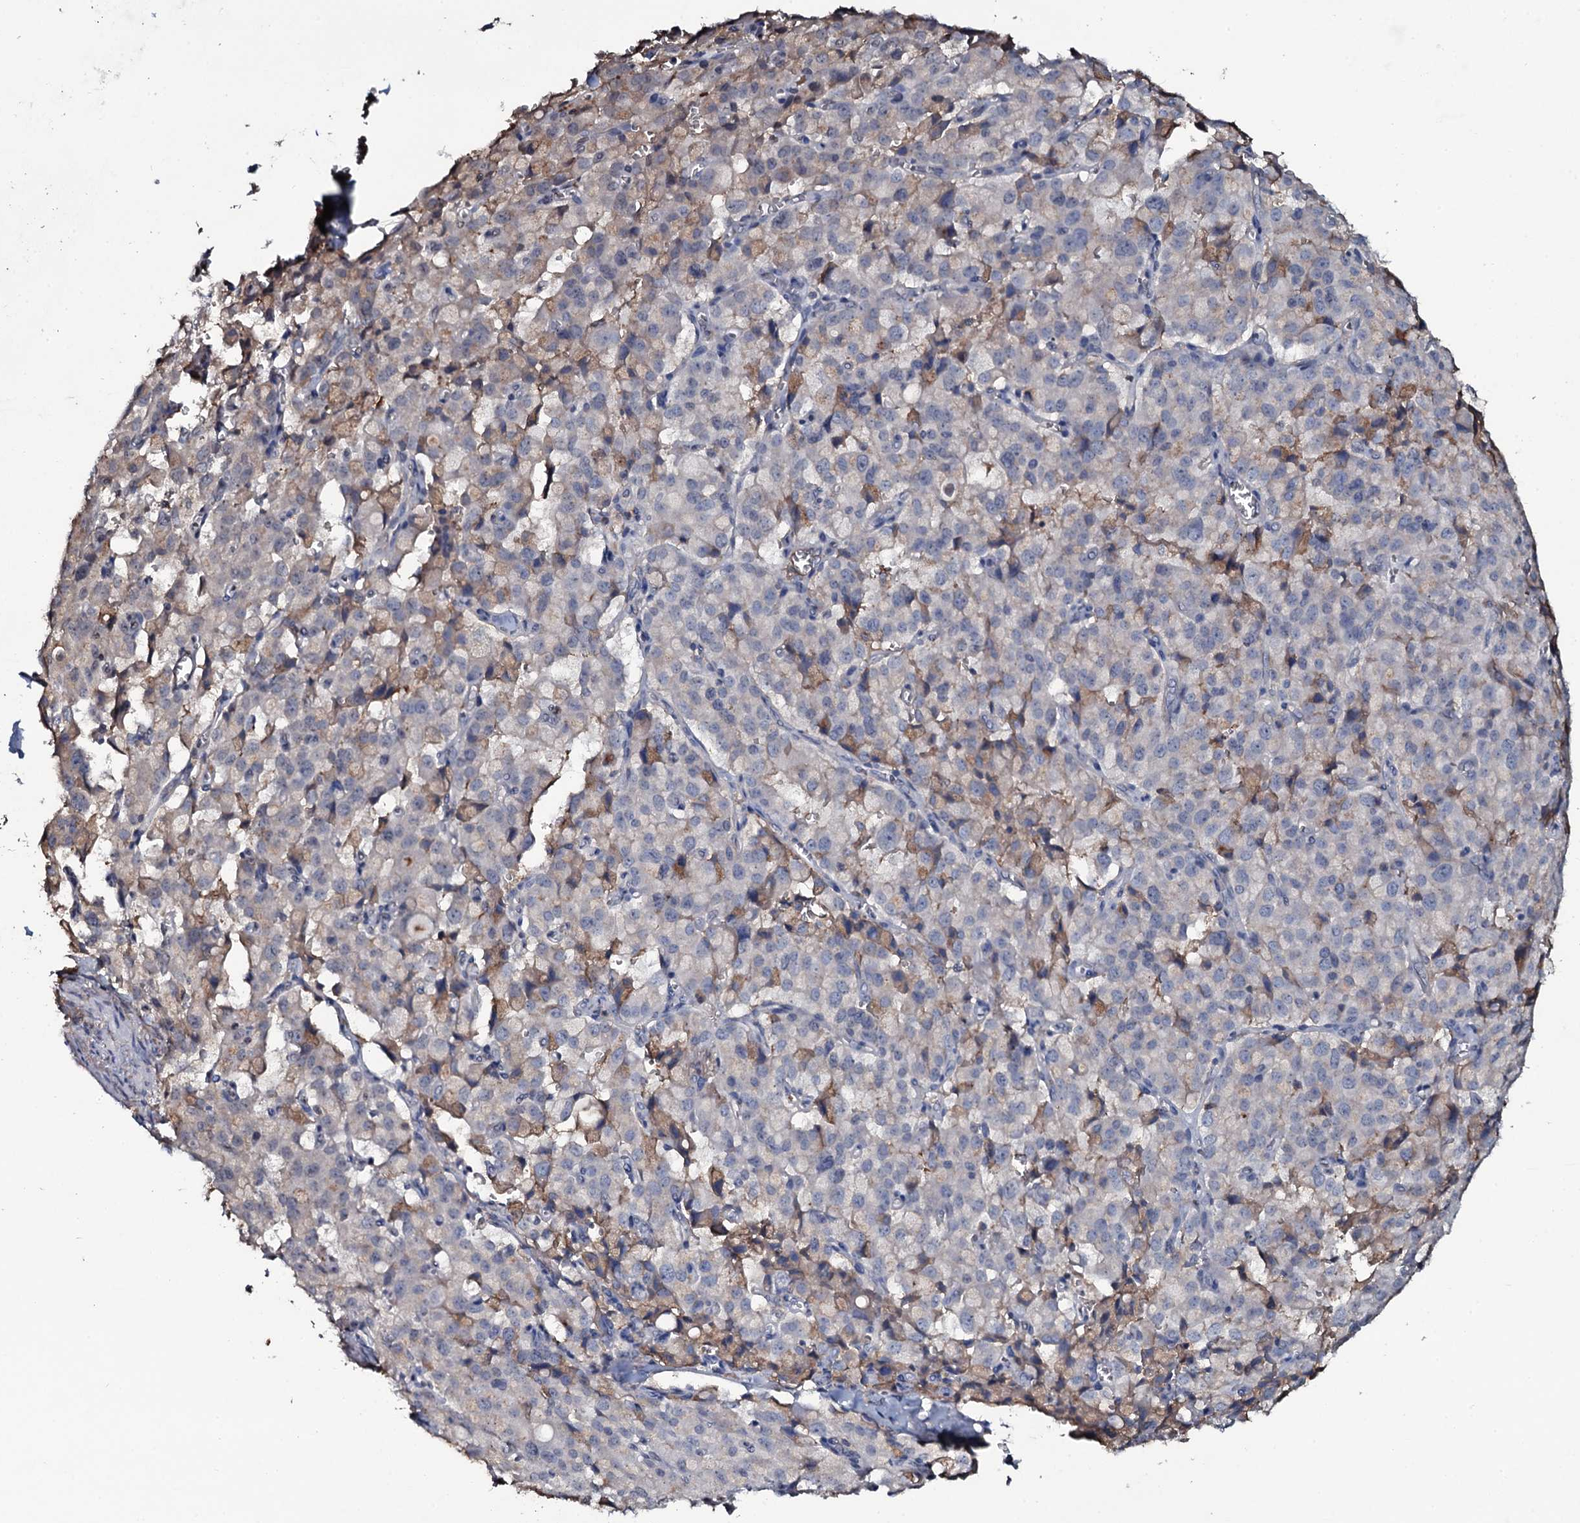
{"staining": {"intensity": "weak", "quantity": "<25%", "location": "nuclear"}, "tissue": "pancreatic cancer", "cell_type": "Tumor cells", "image_type": "cancer", "snomed": [{"axis": "morphology", "description": "Adenocarcinoma, NOS"}, {"axis": "topography", "description": "Pancreas"}], "caption": "This is an immunohistochemistry (IHC) micrograph of human pancreatic adenocarcinoma. There is no expression in tumor cells.", "gene": "EDN1", "patient": {"sex": "male", "age": 65}}